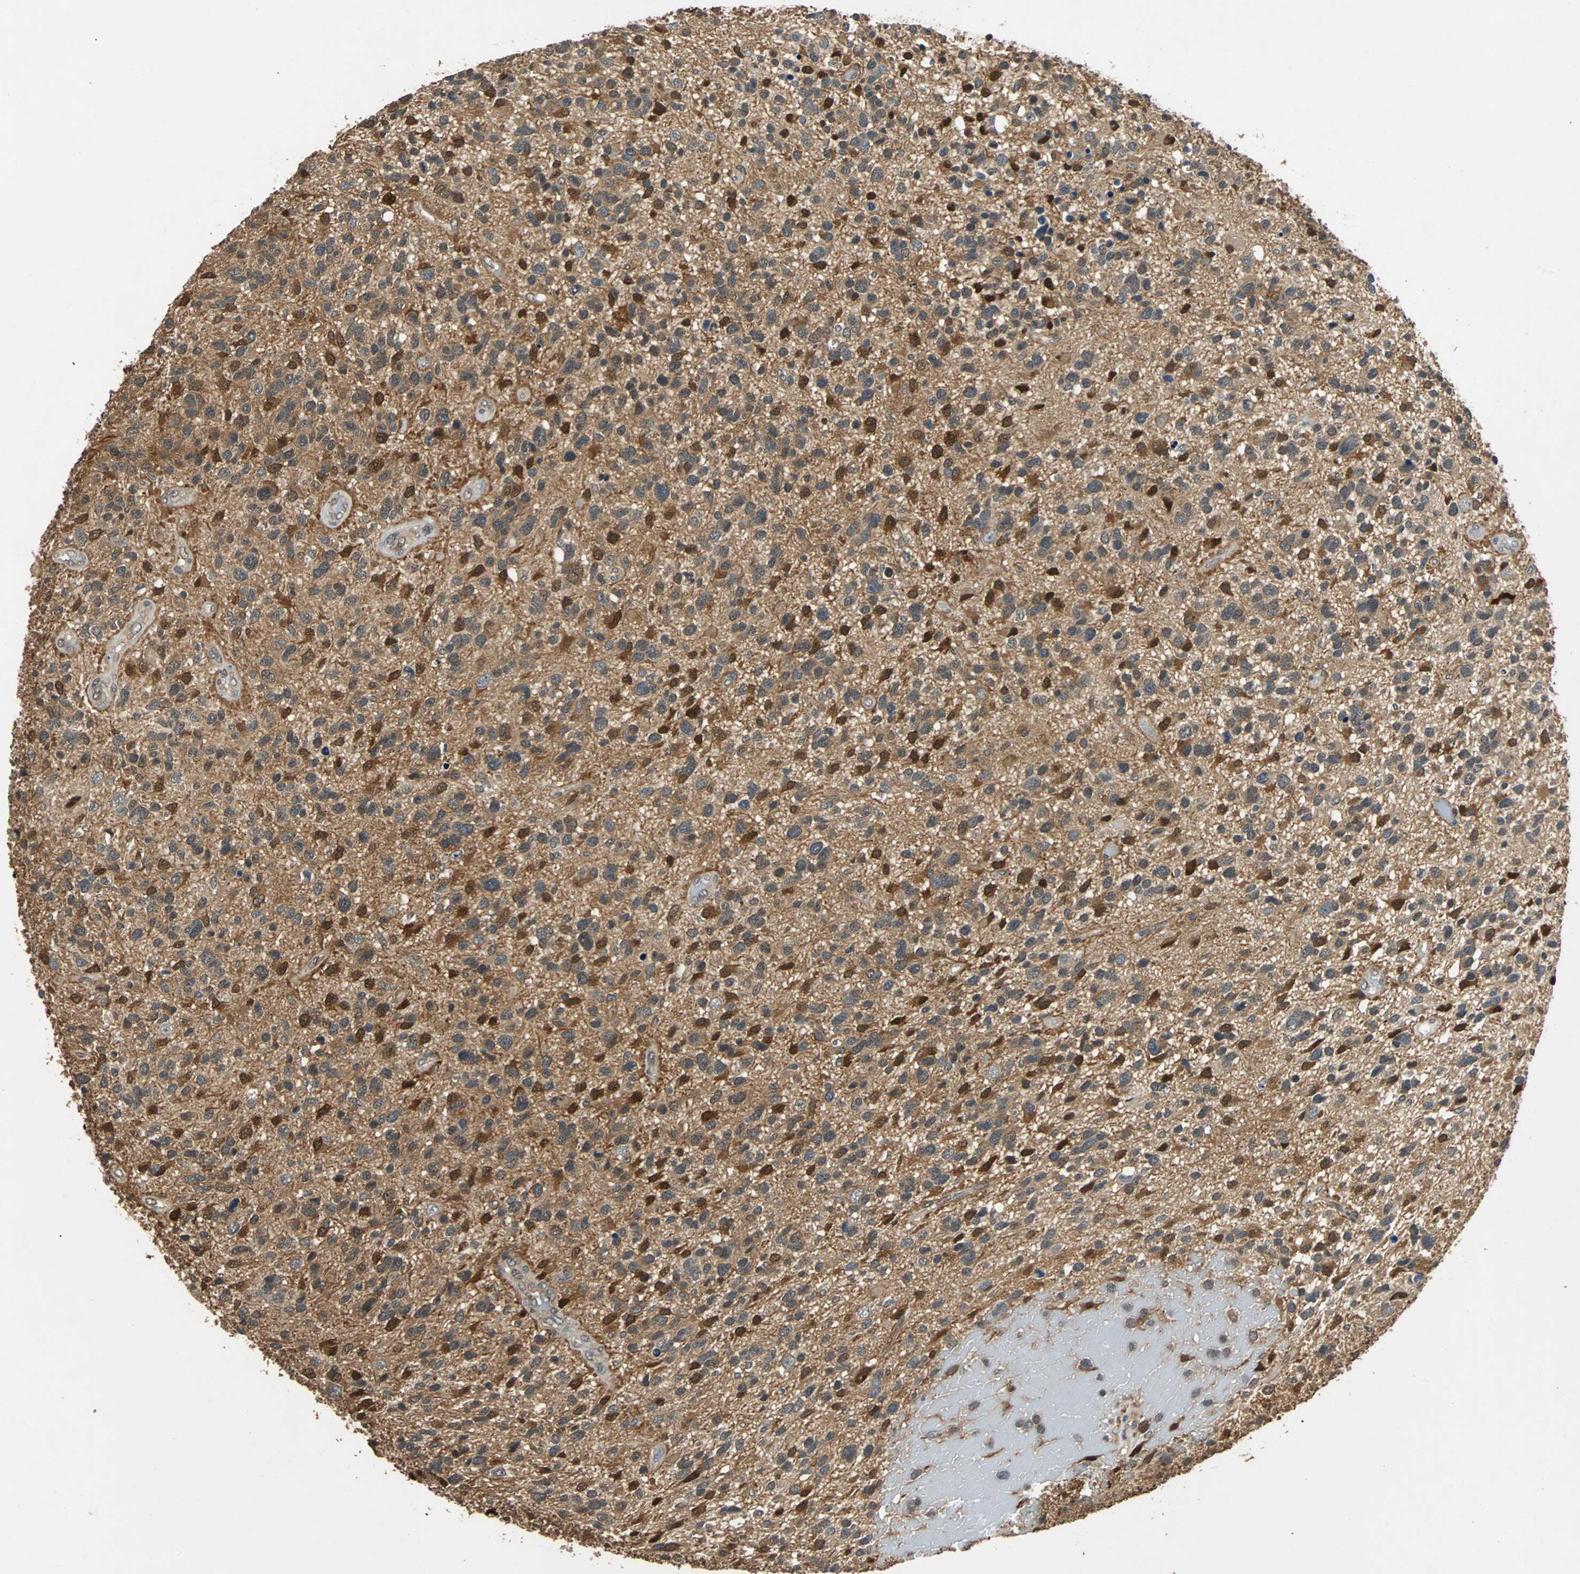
{"staining": {"intensity": "strong", "quantity": ">75%", "location": "cytoplasmic/membranous,nuclear"}, "tissue": "glioma", "cell_type": "Tumor cells", "image_type": "cancer", "snomed": [{"axis": "morphology", "description": "Glioma, malignant, High grade"}, {"axis": "topography", "description": "Brain"}], "caption": "An image of human malignant glioma (high-grade) stained for a protein exhibits strong cytoplasmic/membranous and nuclear brown staining in tumor cells.", "gene": "PRDX6", "patient": {"sex": "female", "age": 58}}